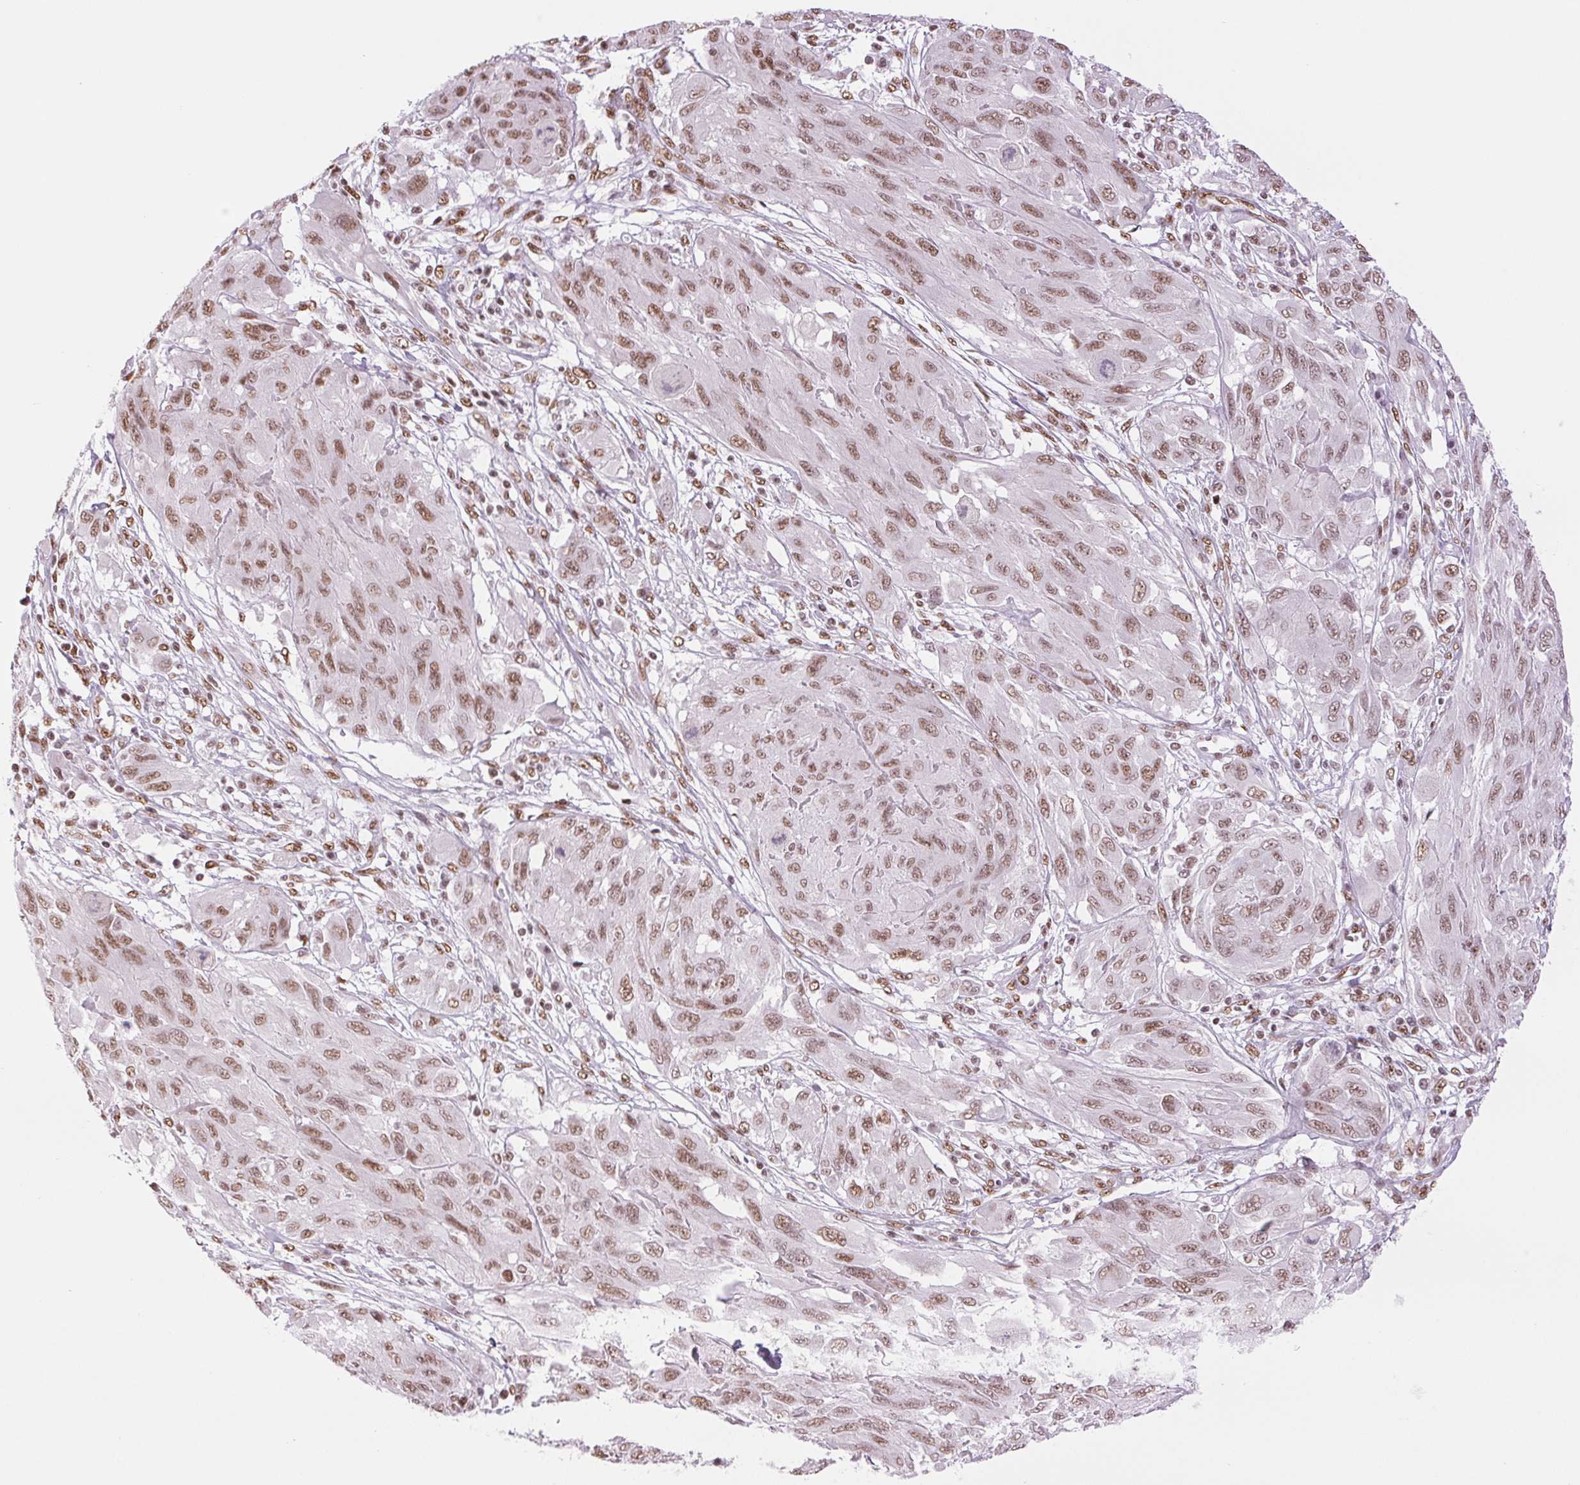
{"staining": {"intensity": "moderate", "quantity": ">75%", "location": "nuclear"}, "tissue": "melanoma", "cell_type": "Tumor cells", "image_type": "cancer", "snomed": [{"axis": "morphology", "description": "Malignant melanoma, NOS"}, {"axis": "topography", "description": "Skin"}], "caption": "Immunohistochemistry staining of melanoma, which shows medium levels of moderate nuclear expression in about >75% of tumor cells indicating moderate nuclear protein staining. The staining was performed using DAB (3,3'-diaminobenzidine) (brown) for protein detection and nuclei were counterstained in hematoxylin (blue).", "gene": "ZFR2", "patient": {"sex": "female", "age": 91}}